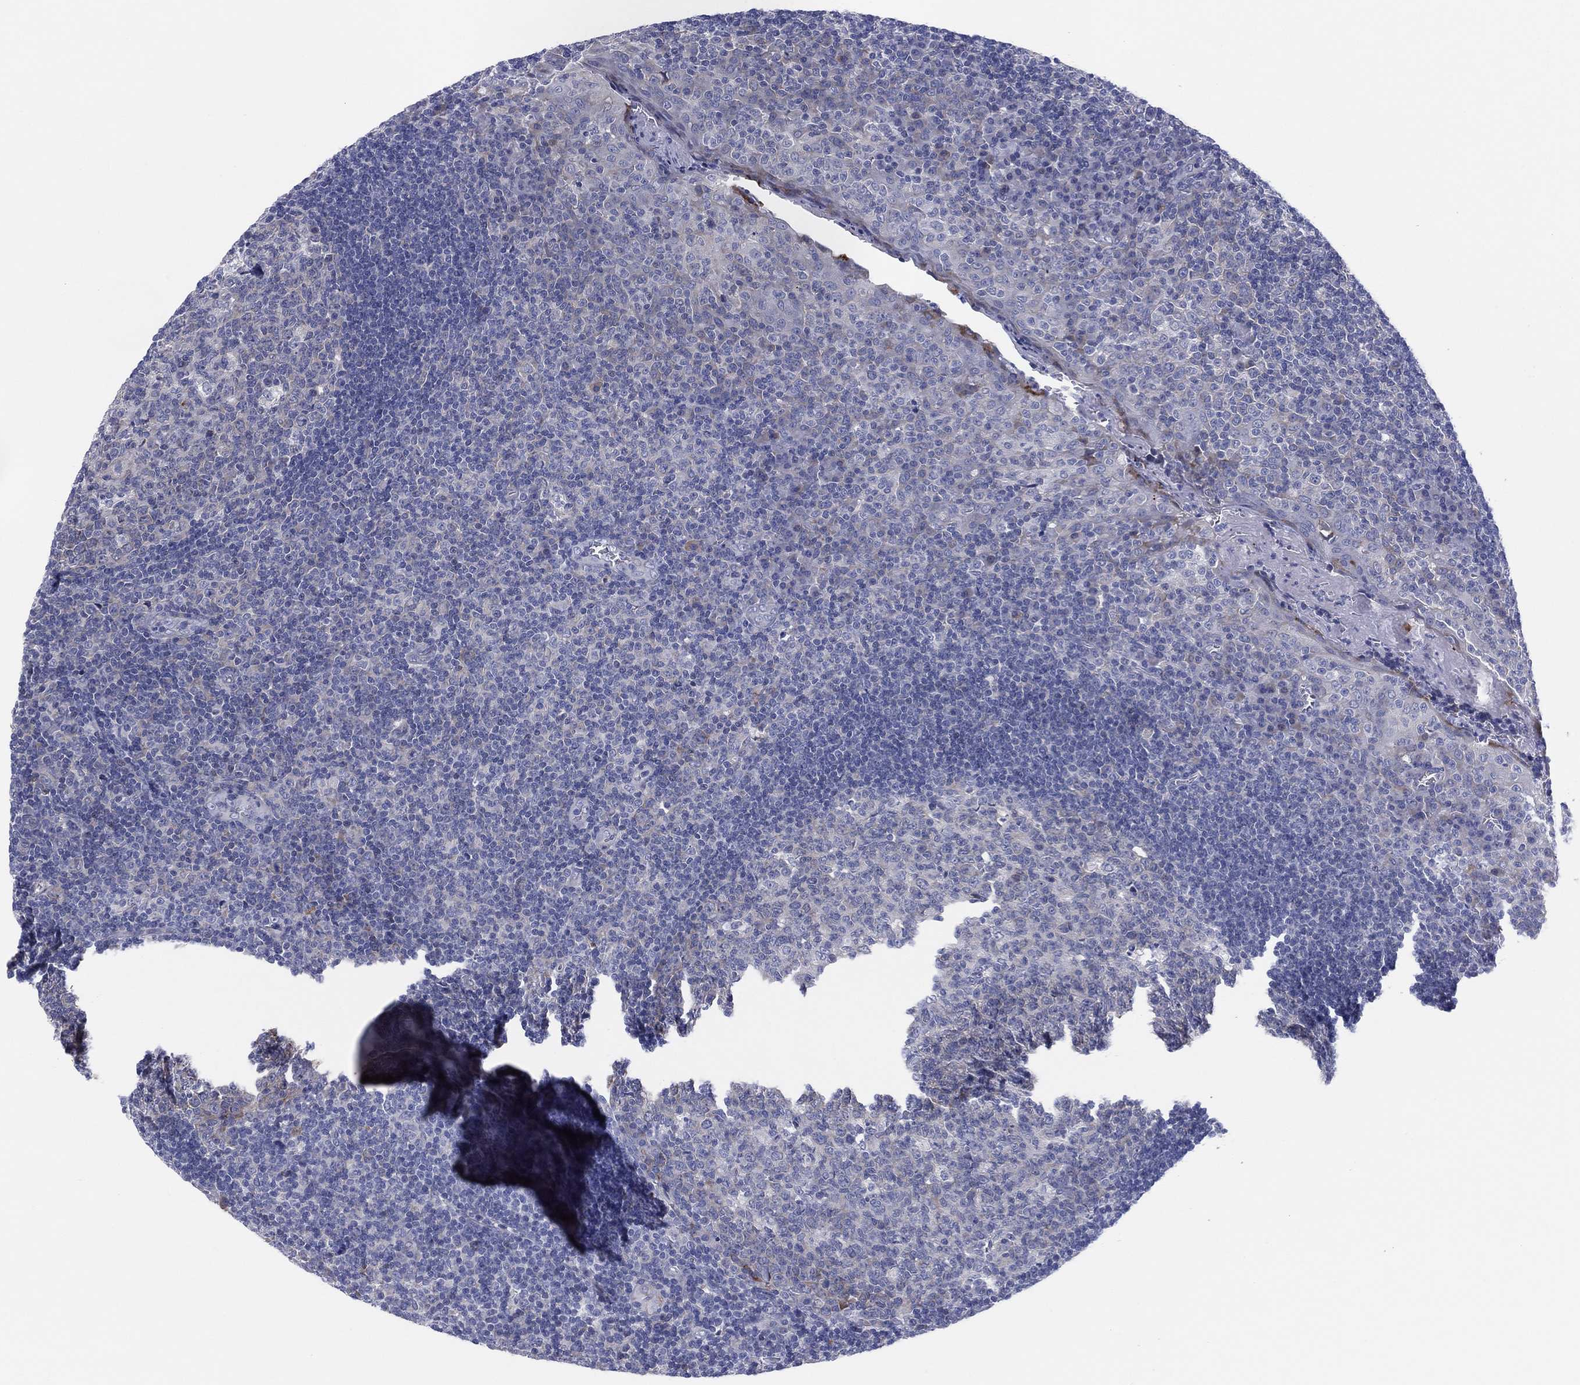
{"staining": {"intensity": "negative", "quantity": "none", "location": "none"}, "tissue": "tonsil", "cell_type": "Germinal center cells", "image_type": "normal", "snomed": [{"axis": "morphology", "description": "Normal tissue, NOS"}, {"axis": "topography", "description": "Tonsil"}], "caption": "This is an immunohistochemistry (IHC) histopathology image of unremarkable tonsil. There is no staining in germinal center cells.", "gene": "HEATR4", "patient": {"sex": "female", "age": 13}}